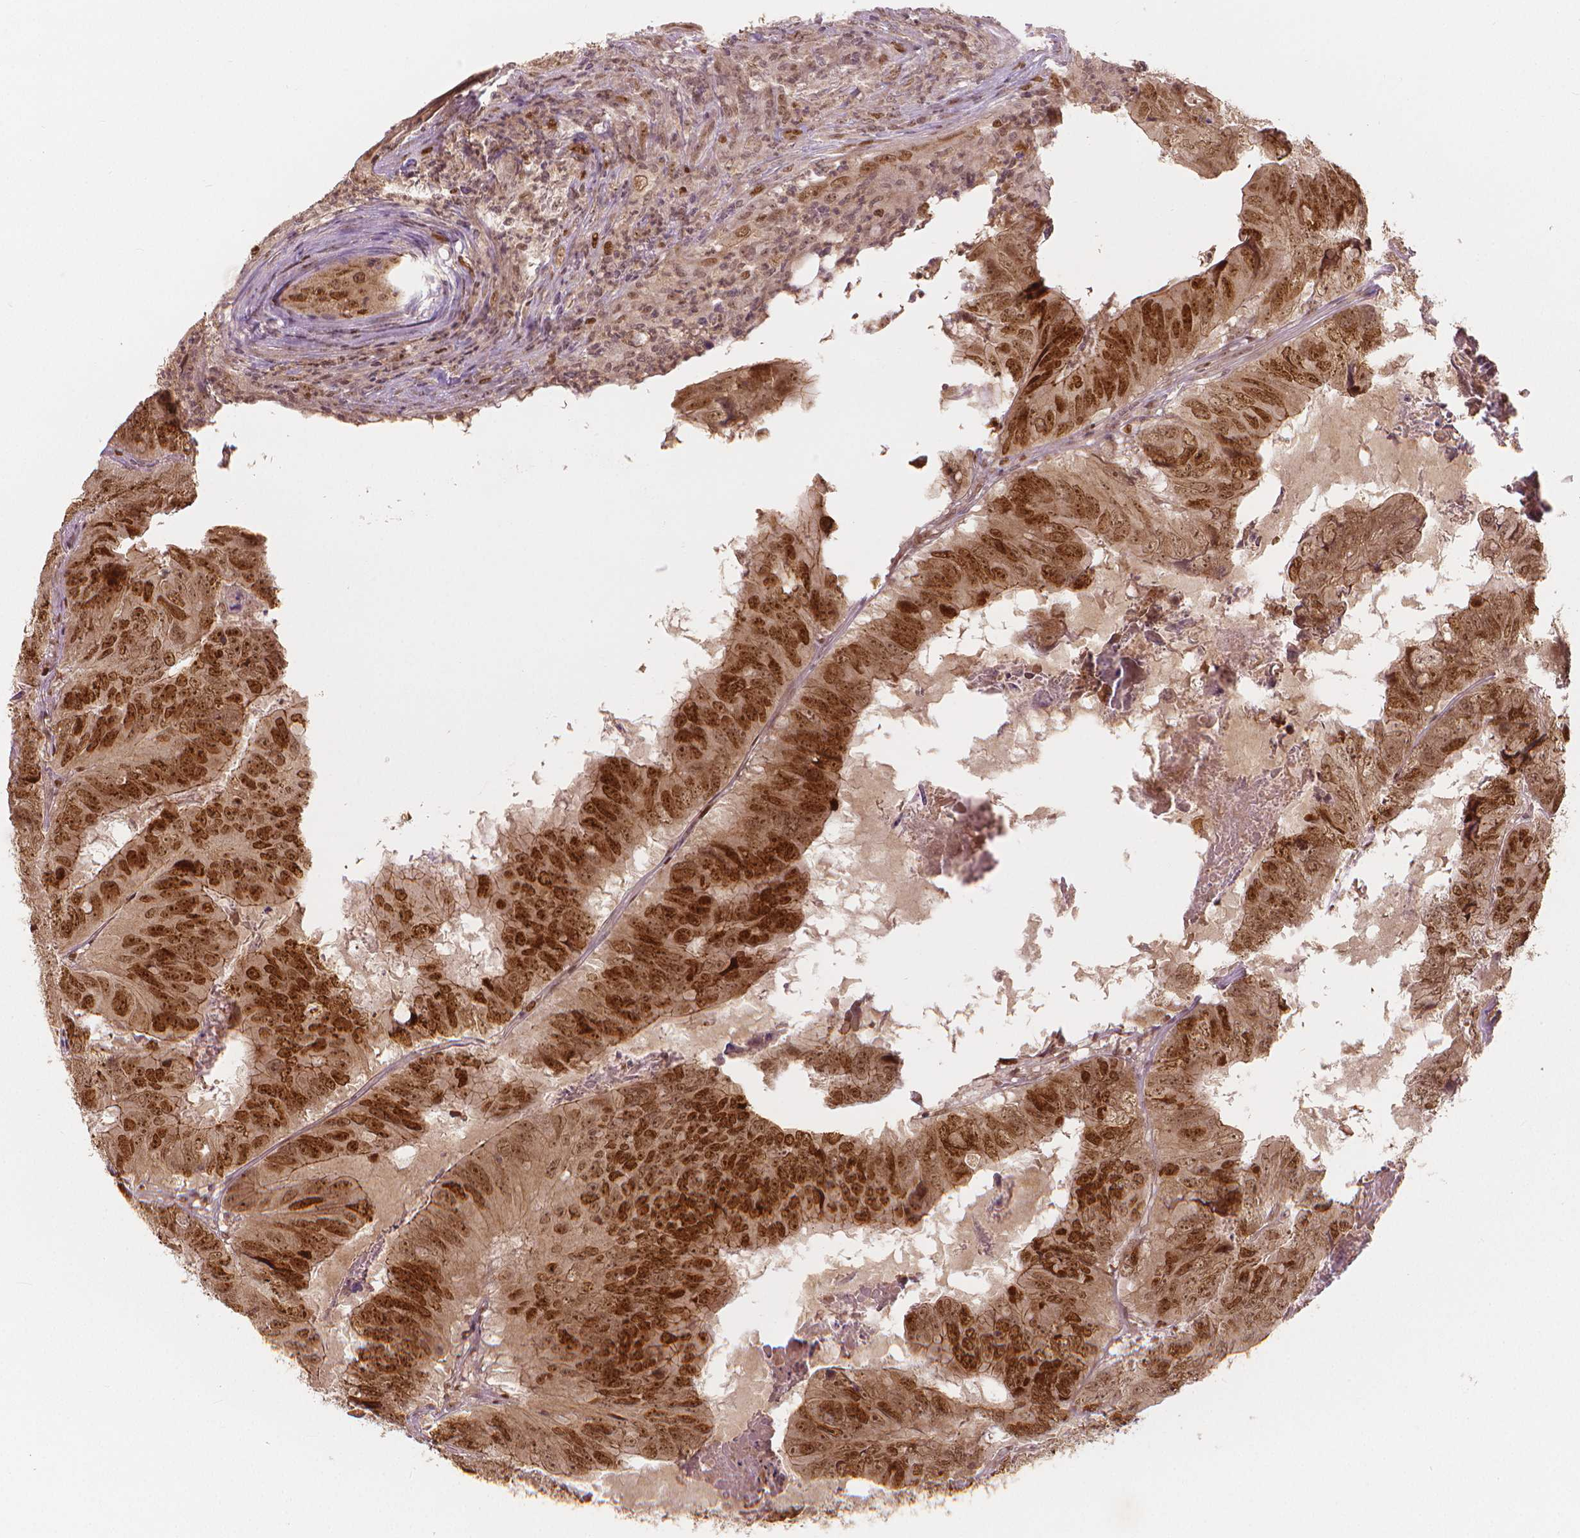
{"staining": {"intensity": "strong", "quantity": ">75%", "location": "nuclear"}, "tissue": "colorectal cancer", "cell_type": "Tumor cells", "image_type": "cancer", "snomed": [{"axis": "morphology", "description": "Adenocarcinoma, NOS"}, {"axis": "topography", "description": "Colon"}], "caption": "Protein analysis of colorectal cancer (adenocarcinoma) tissue reveals strong nuclear positivity in approximately >75% of tumor cells.", "gene": "NSD2", "patient": {"sex": "male", "age": 79}}